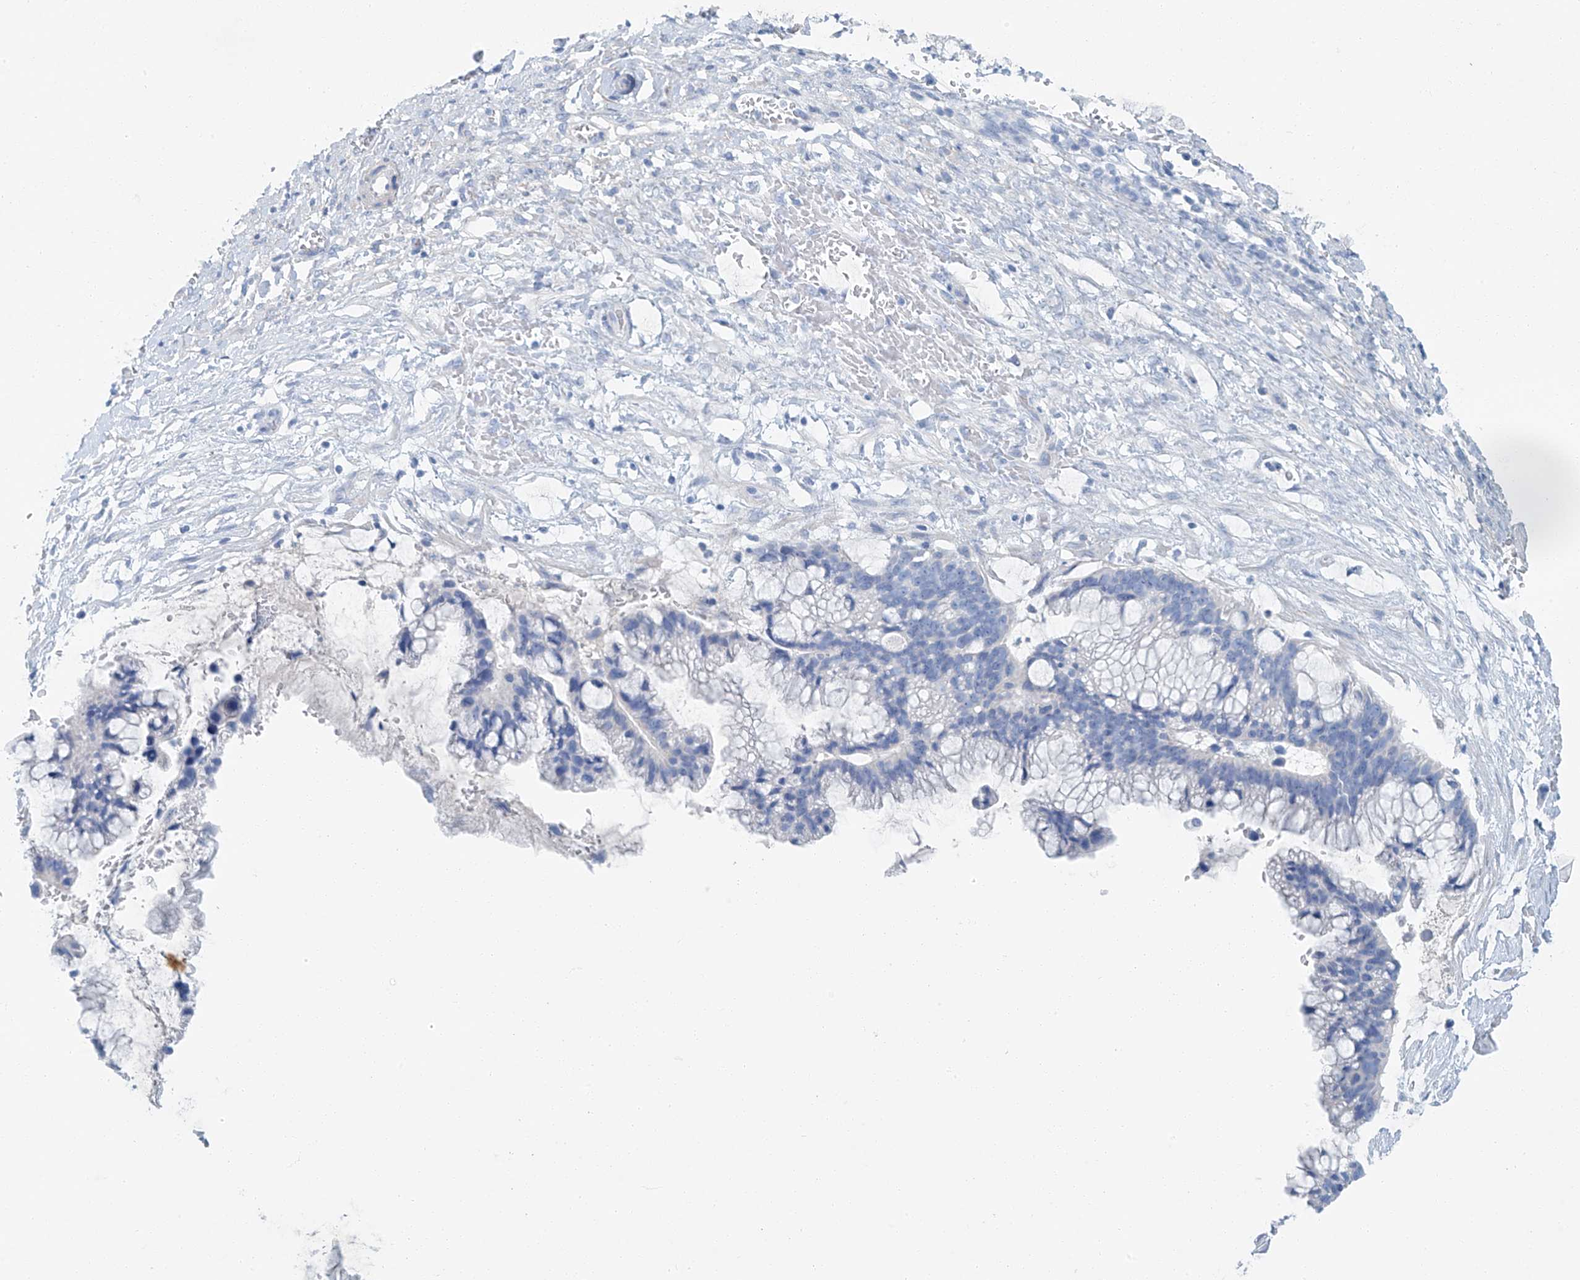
{"staining": {"intensity": "negative", "quantity": "none", "location": "none"}, "tissue": "ovarian cancer", "cell_type": "Tumor cells", "image_type": "cancer", "snomed": [{"axis": "morphology", "description": "Cystadenocarcinoma, mucinous, NOS"}, {"axis": "topography", "description": "Ovary"}], "caption": "Tumor cells show no significant staining in ovarian cancer (mucinous cystadenocarcinoma).", "gene": "C1orf87", "patient": {"sex": "female", "age": 37}}